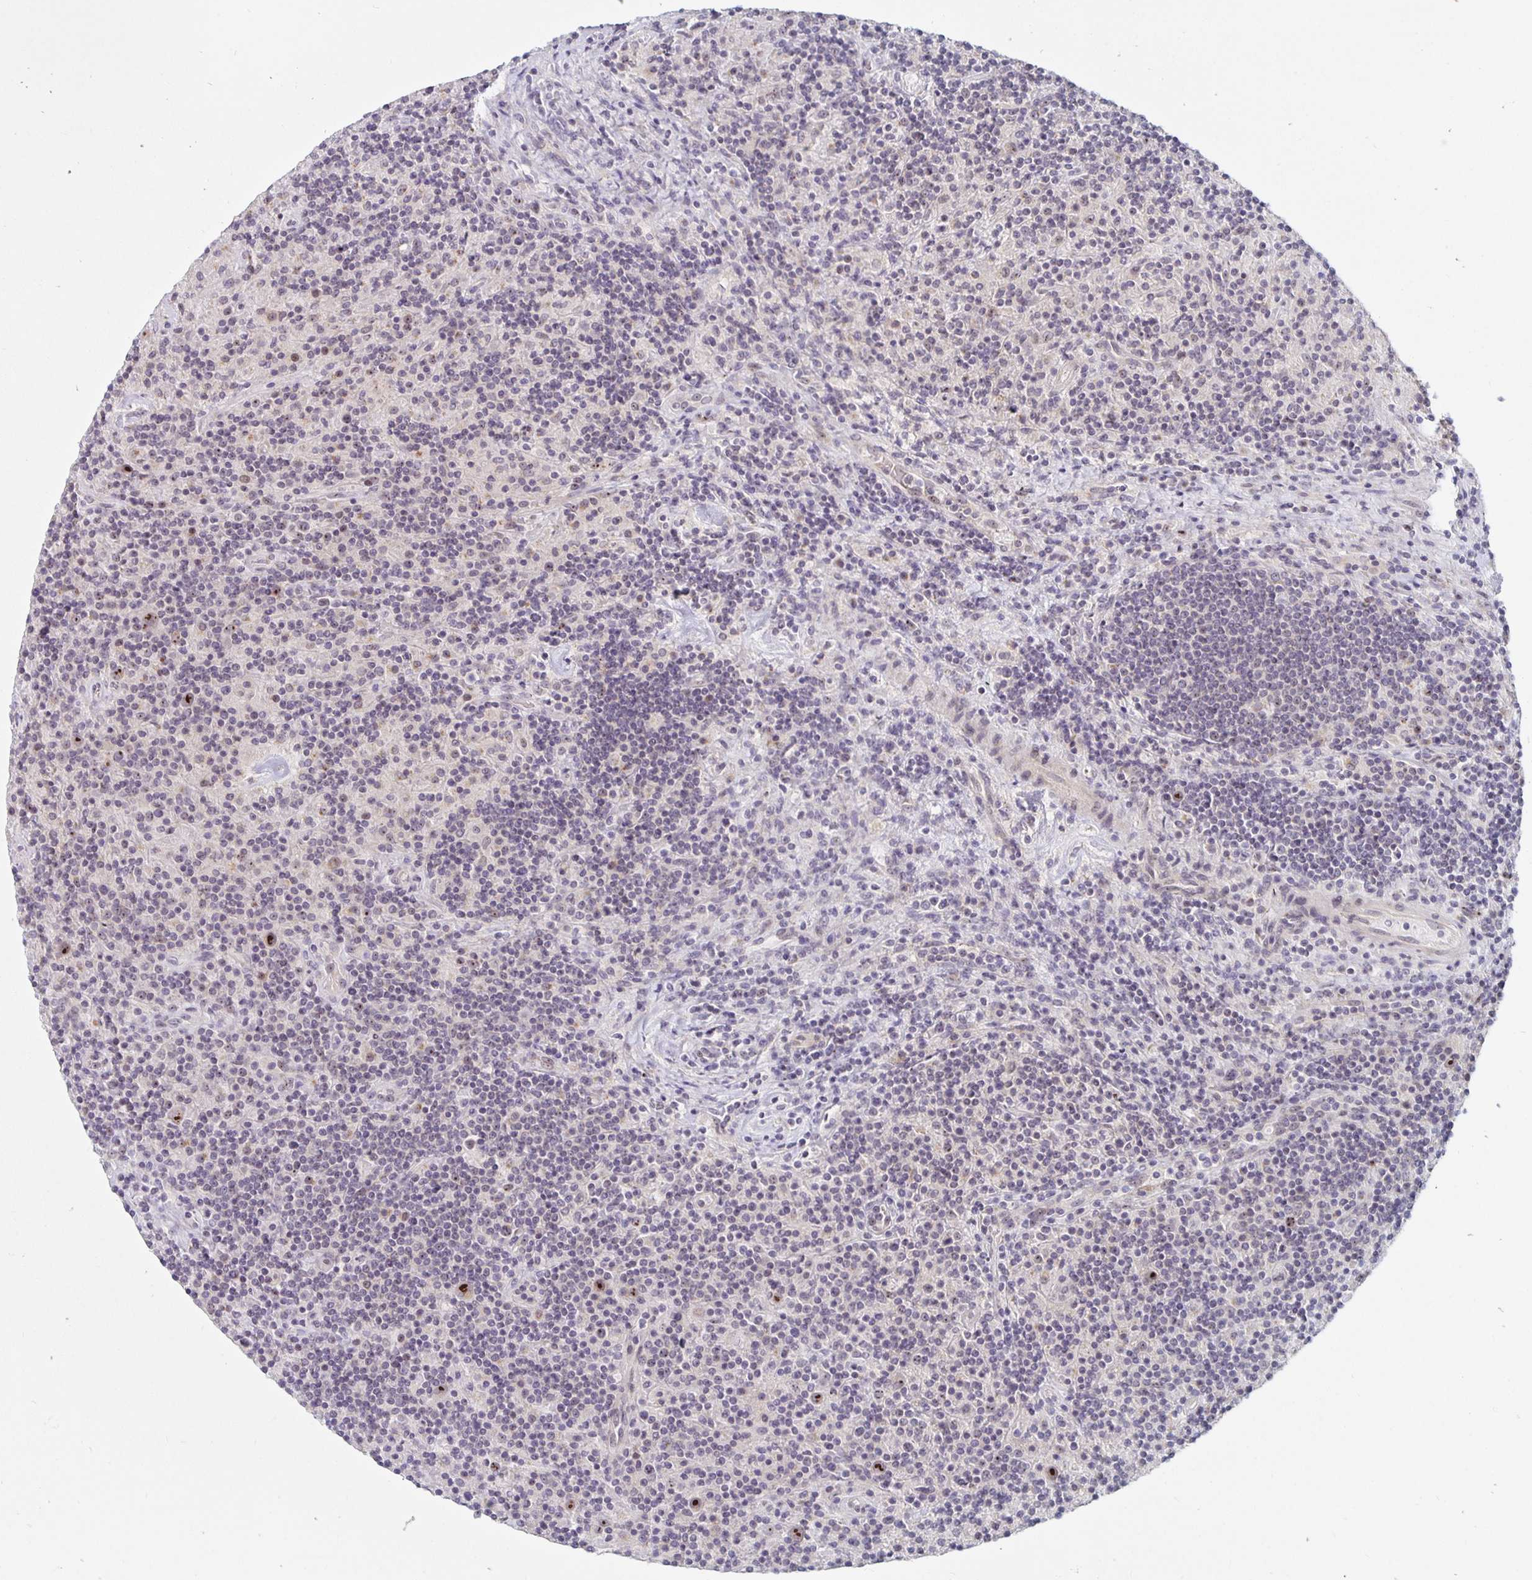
{"staining": {"intensity": "moderate", "quantity": ">75%", "location": "nuclear"}, "tissue": "lymphoma", "cell_type": "Tumor cells", "image_type": "cancer", "snomed": [{"axis": "morphology", "description": "Hodgkin's disease, NOS"}, {"axis": "topography", "description": "Lymph node"}], "caption": "Immunohistochemistry (DAB) staining of Hodgkin's disease displays moderate nuclear protein expression in approximately >75% of tumor cells.", "gene": "NUP85", "patient": {"sex": "male", "age": 70}}